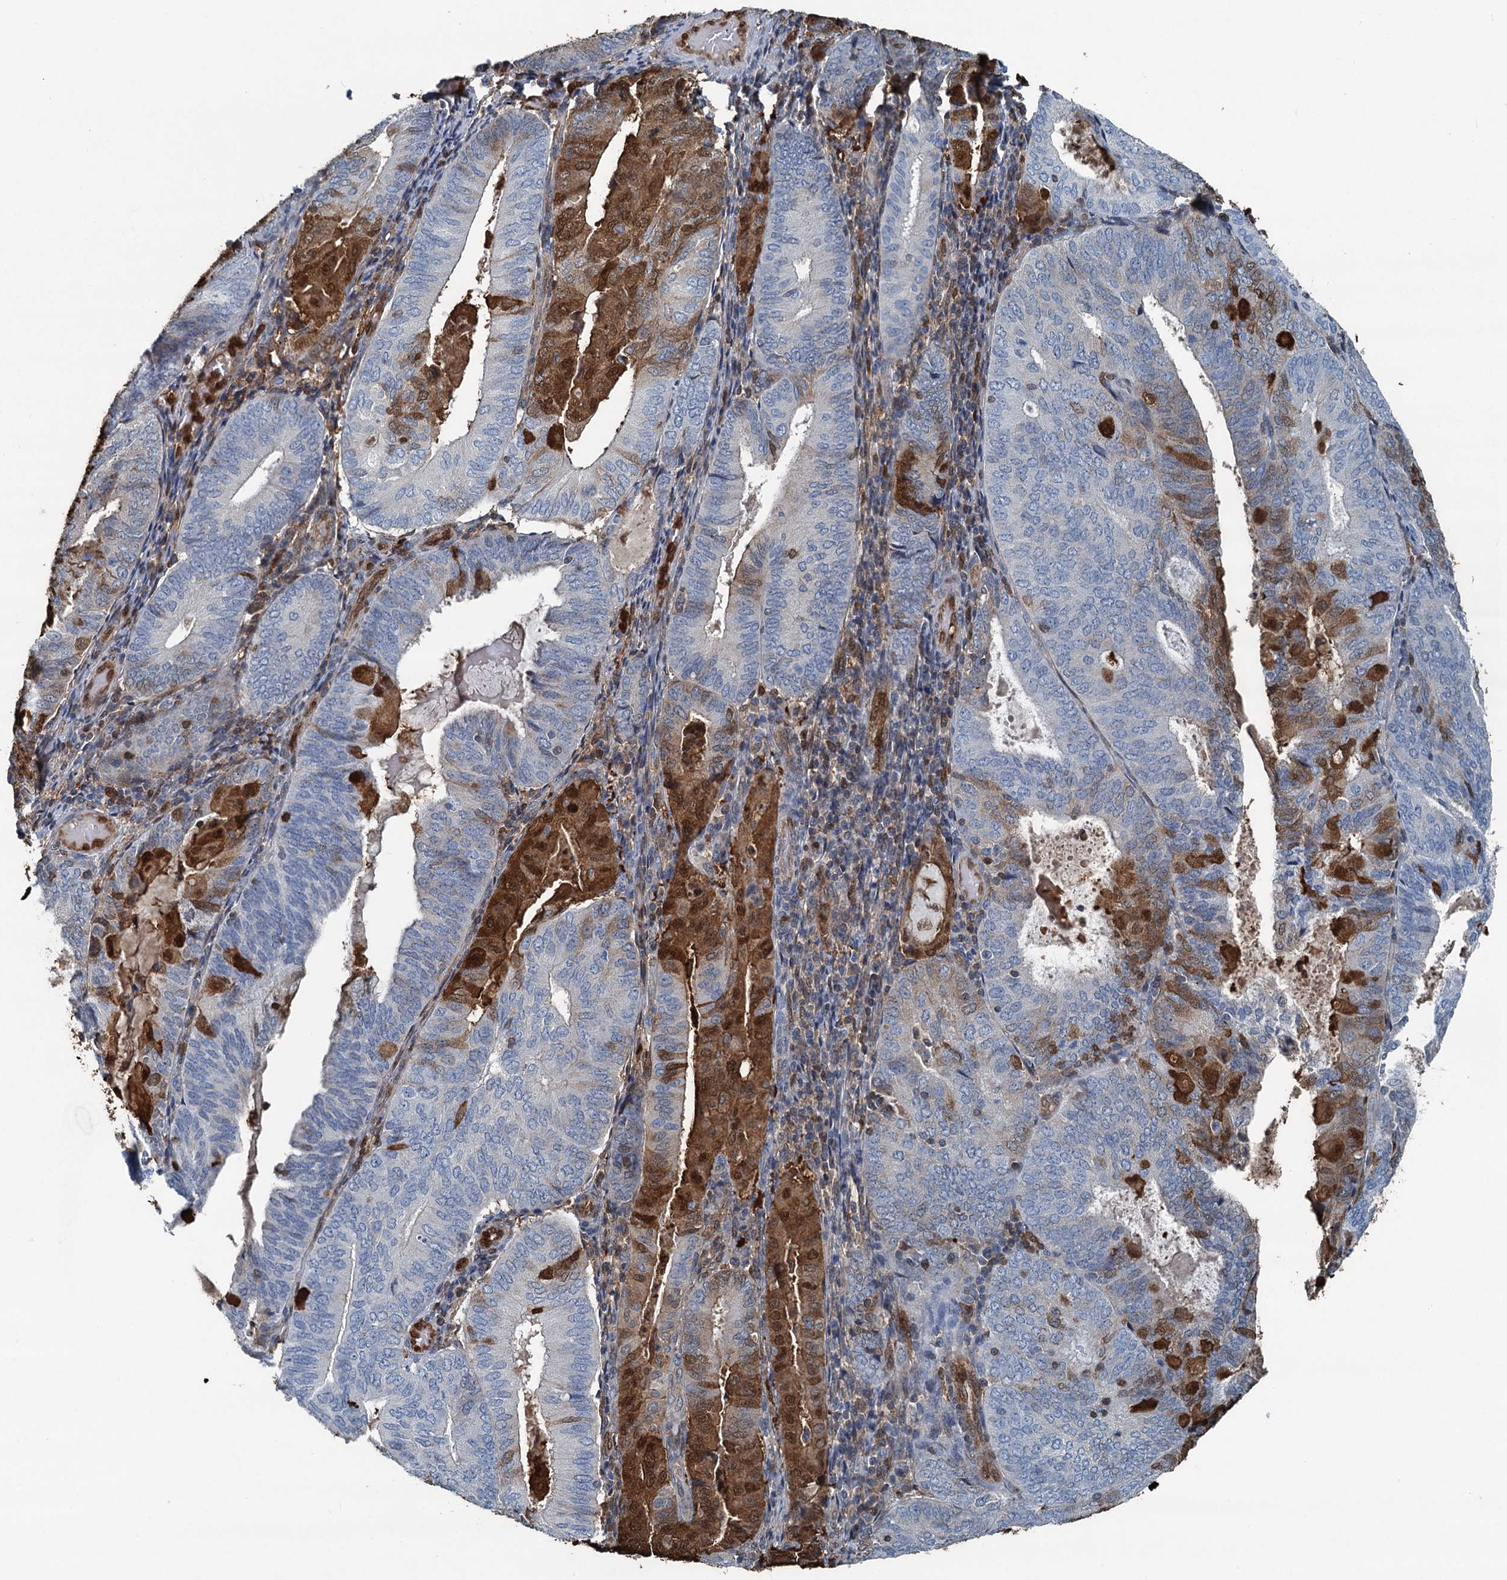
{"staining": {"intensity": "moderate", "quantity": "25%-75%", "location": "cytoplasmic/membranous,nuclear"}, "tissue": "endometrial cancer", "cell_type": "Tumor cells", "image_type": "cancer", "snomed": [{"axis": "morphology", "description": "Adenocarcinoma, NOS"}, {"axis": "topography", "description": "Endometrium"}], "caption": "A histopathology image of human endometrial cancer (adenocarcinoma) stained for a protein displays moderate cytoplasmic/membranous and nuclear brown staining in tumor cells.", "gene": "S100A6", "patient": {"sex": "female", "age": 81}}